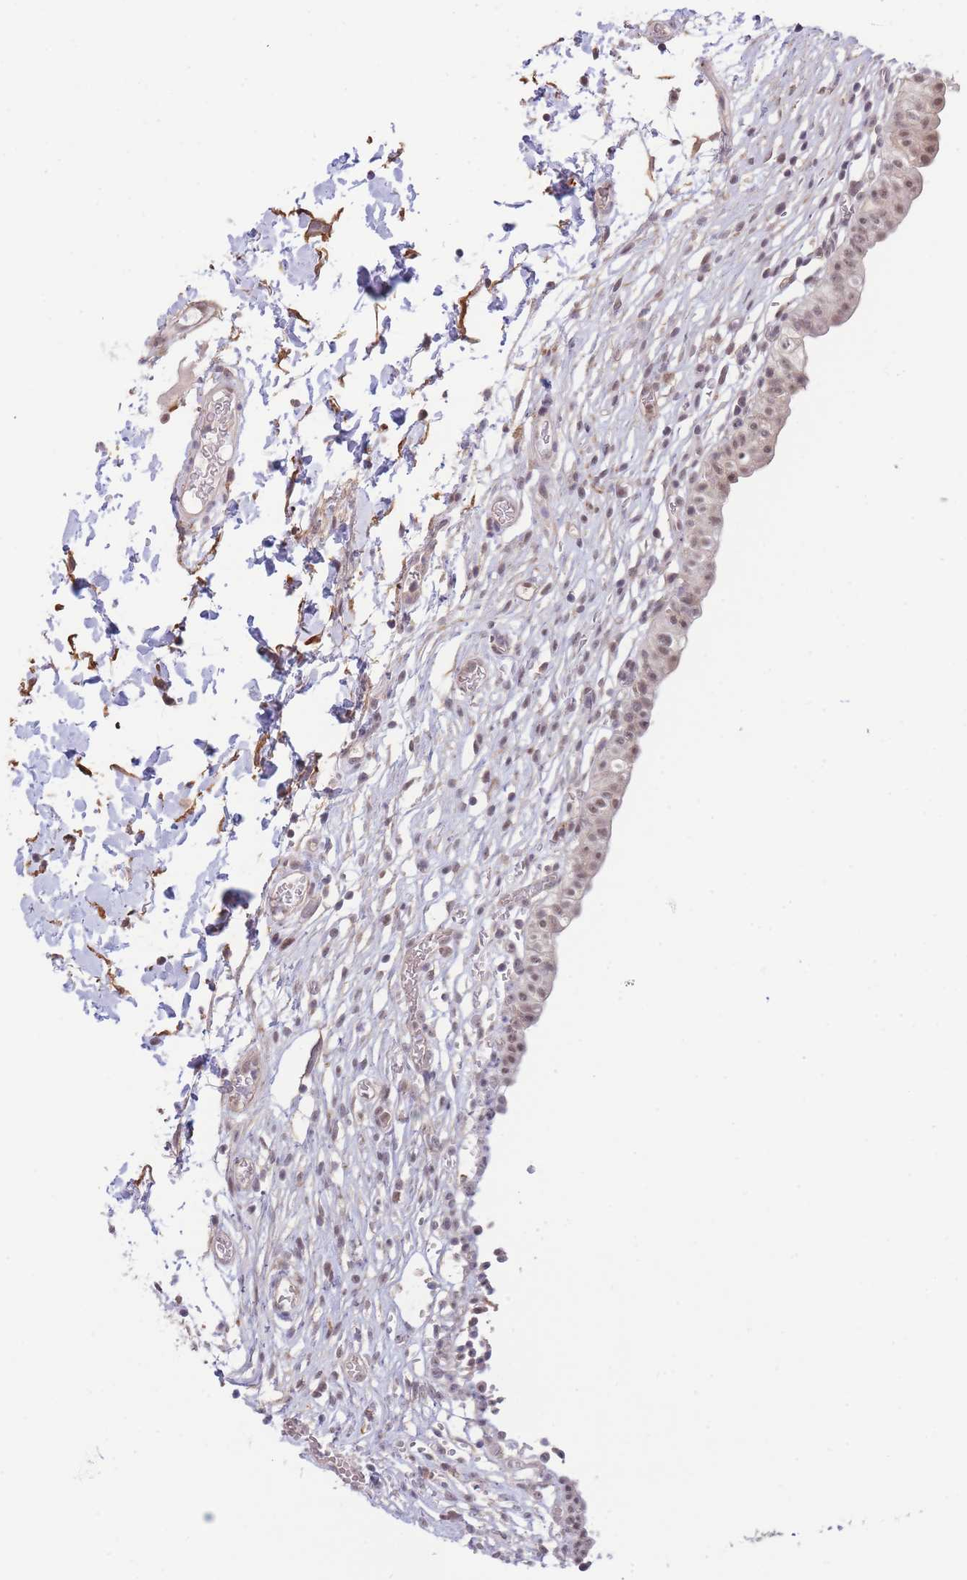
{"staining": {"intensity": "moderate", "quantity": ">75%", "location": "cytoplasmic/membranous,nuclear"}, "tissue": "urinary bladder", "cell_type": "Urothelial cells", "image_type": "normal", "snomed": [{"axis": "morphology", "description": "Normal tissue, NOS"}, {"axis": "topography", "description": "Urinary bladder"}, {"axis": "topography", "description": "Peripheral nerve tissue"}], "caption": "The image shows a brown stain indicating the presence of a protein in the cytoplasmic/membranous,nuclear of urothelial cells in urinary bladder.", "gene": "BOD1L1", "patient": {"sex": "male", "age": 55}}